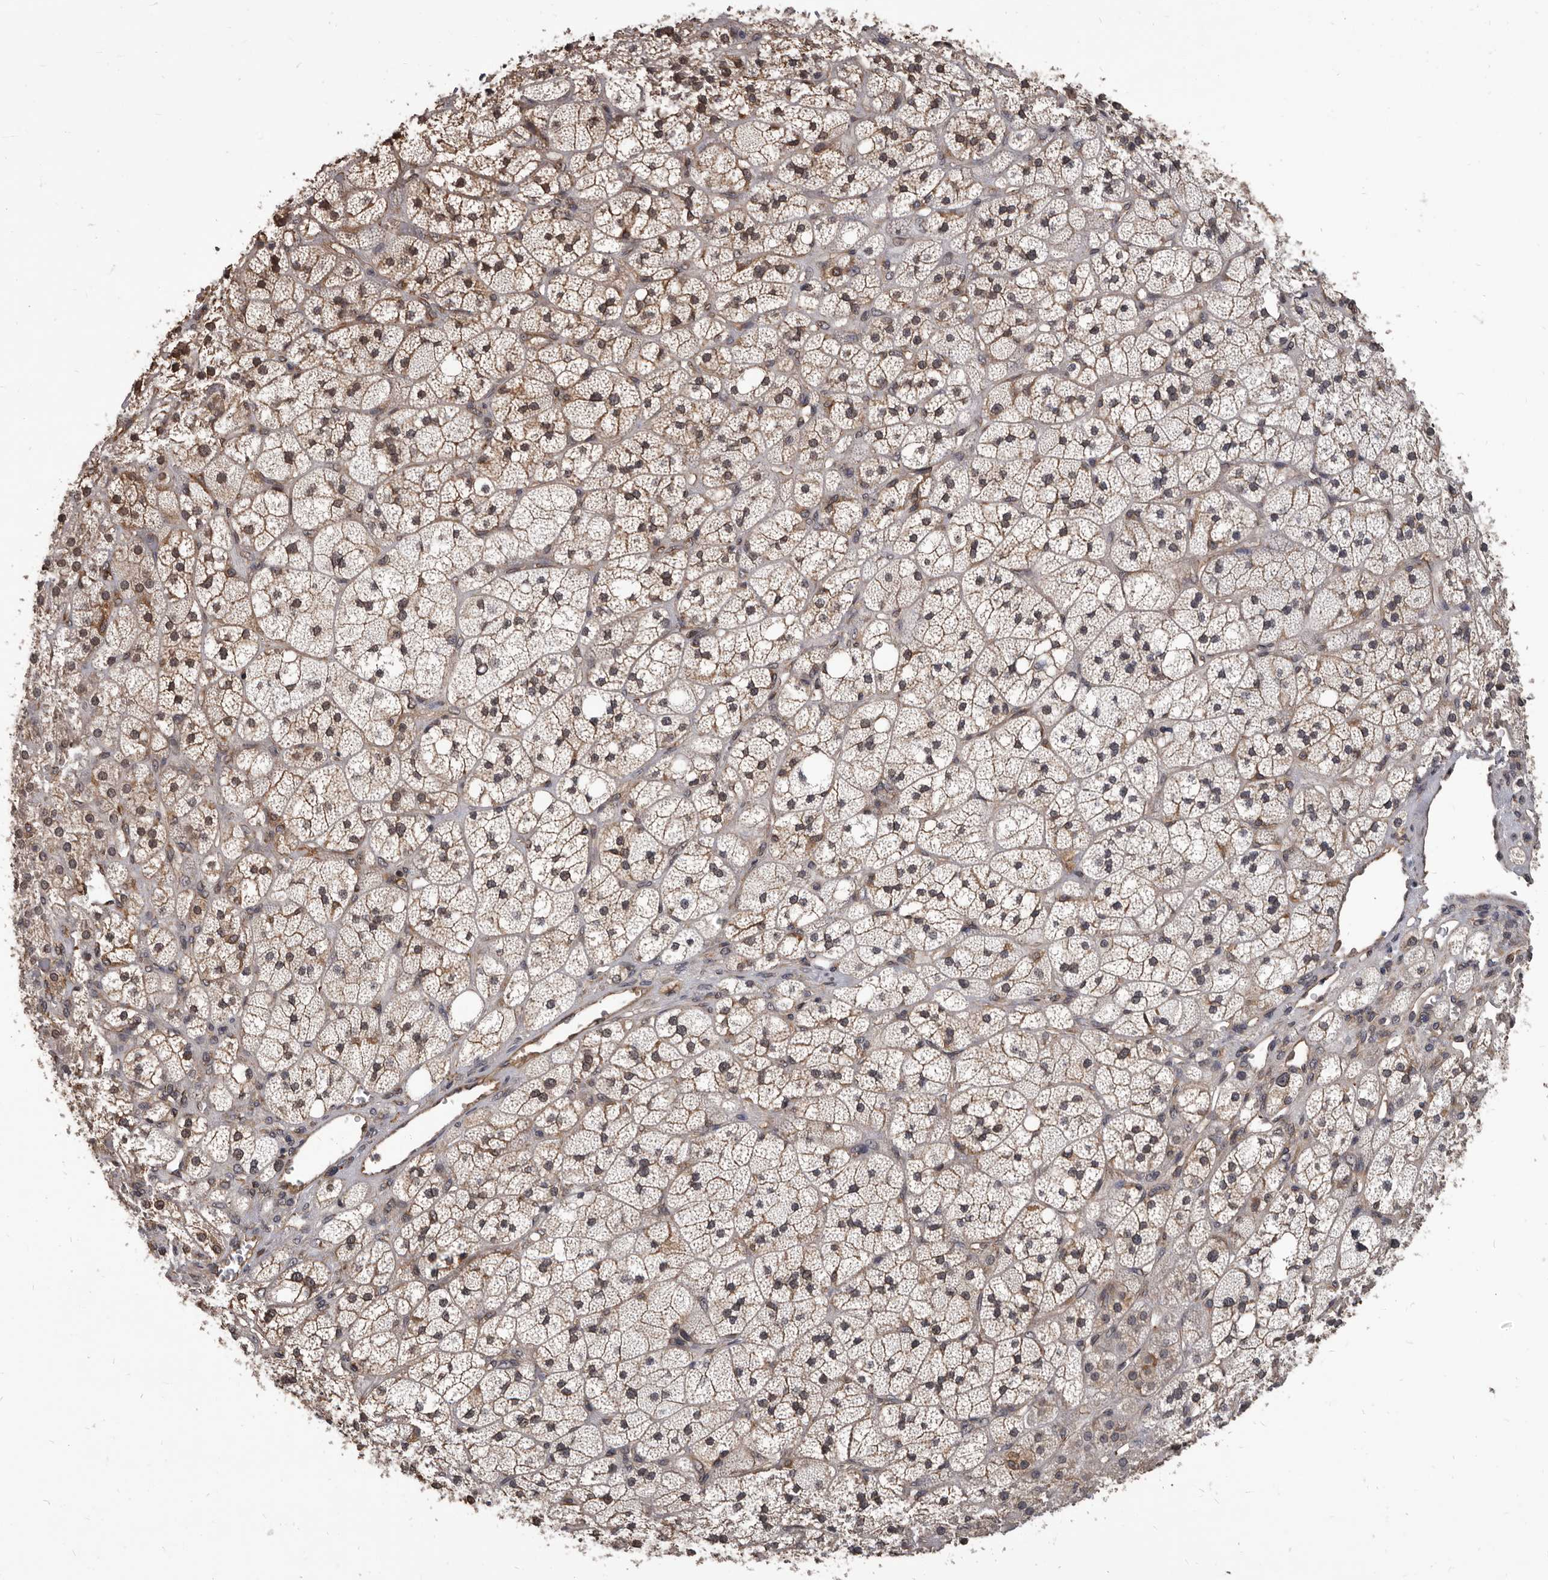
{"staining": {"intensity": "moderate", "quantity": "25%-75%", "location": "cytoplasmic/membranous,nuclear"}, "tissue": "adrenal gland", "cell_type": "Glandular cells", "image_type": "normal", "snomed": [{"axis": "morphology", "description": "Normal tissue, NOS"}, {"axis": "topography", "description": "Adrenal gland"}], "caption": "A photomicrograph of adrenal gland stained for a protein shows moderate cytoplasmic/membranous,nuclear brown staining in glandular cells.", "gene": "ADAMTS20", "patient": {"sex": "male", "age": 61}}